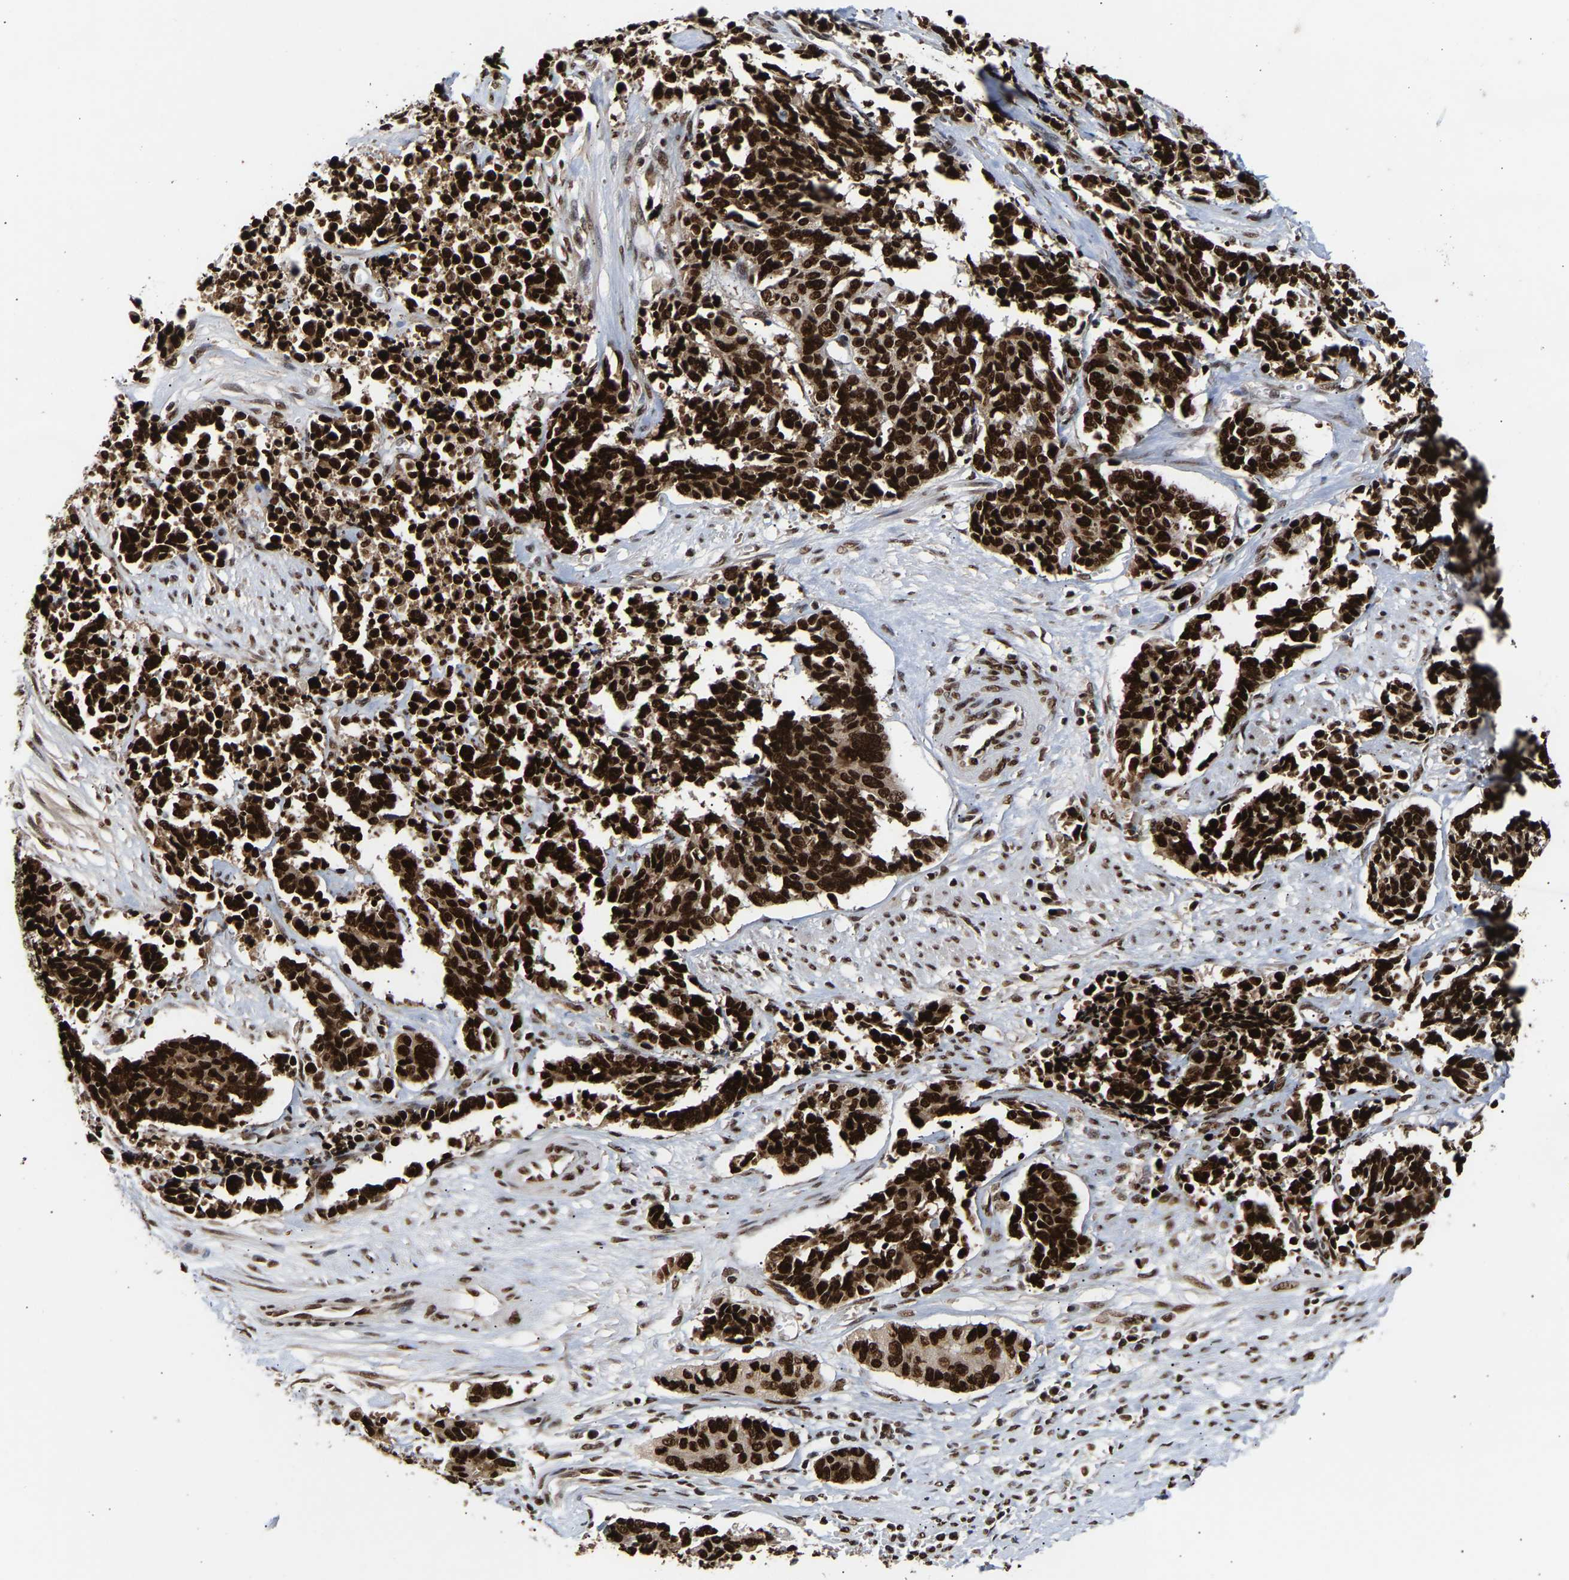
{"staining": {"intensity": "strong", "quantity": ">75%", "location": "nuclear"}, "tissue": "cervical cancer", "cell_type": "Tumor cells", "image_type": "cancer", "snomed": [{"axis": "morphology", "description": "Squamous cell carcinoma, NOS"}, {"axis": "topography", "description": "Cervix"}], "caption": "Squamous cell carcinoma (cervical) stained for a protein shows strong nuclear positivity in tumor cells.", "gene": "PSIP1", "patient": {"sex": "female", "age": 35}}